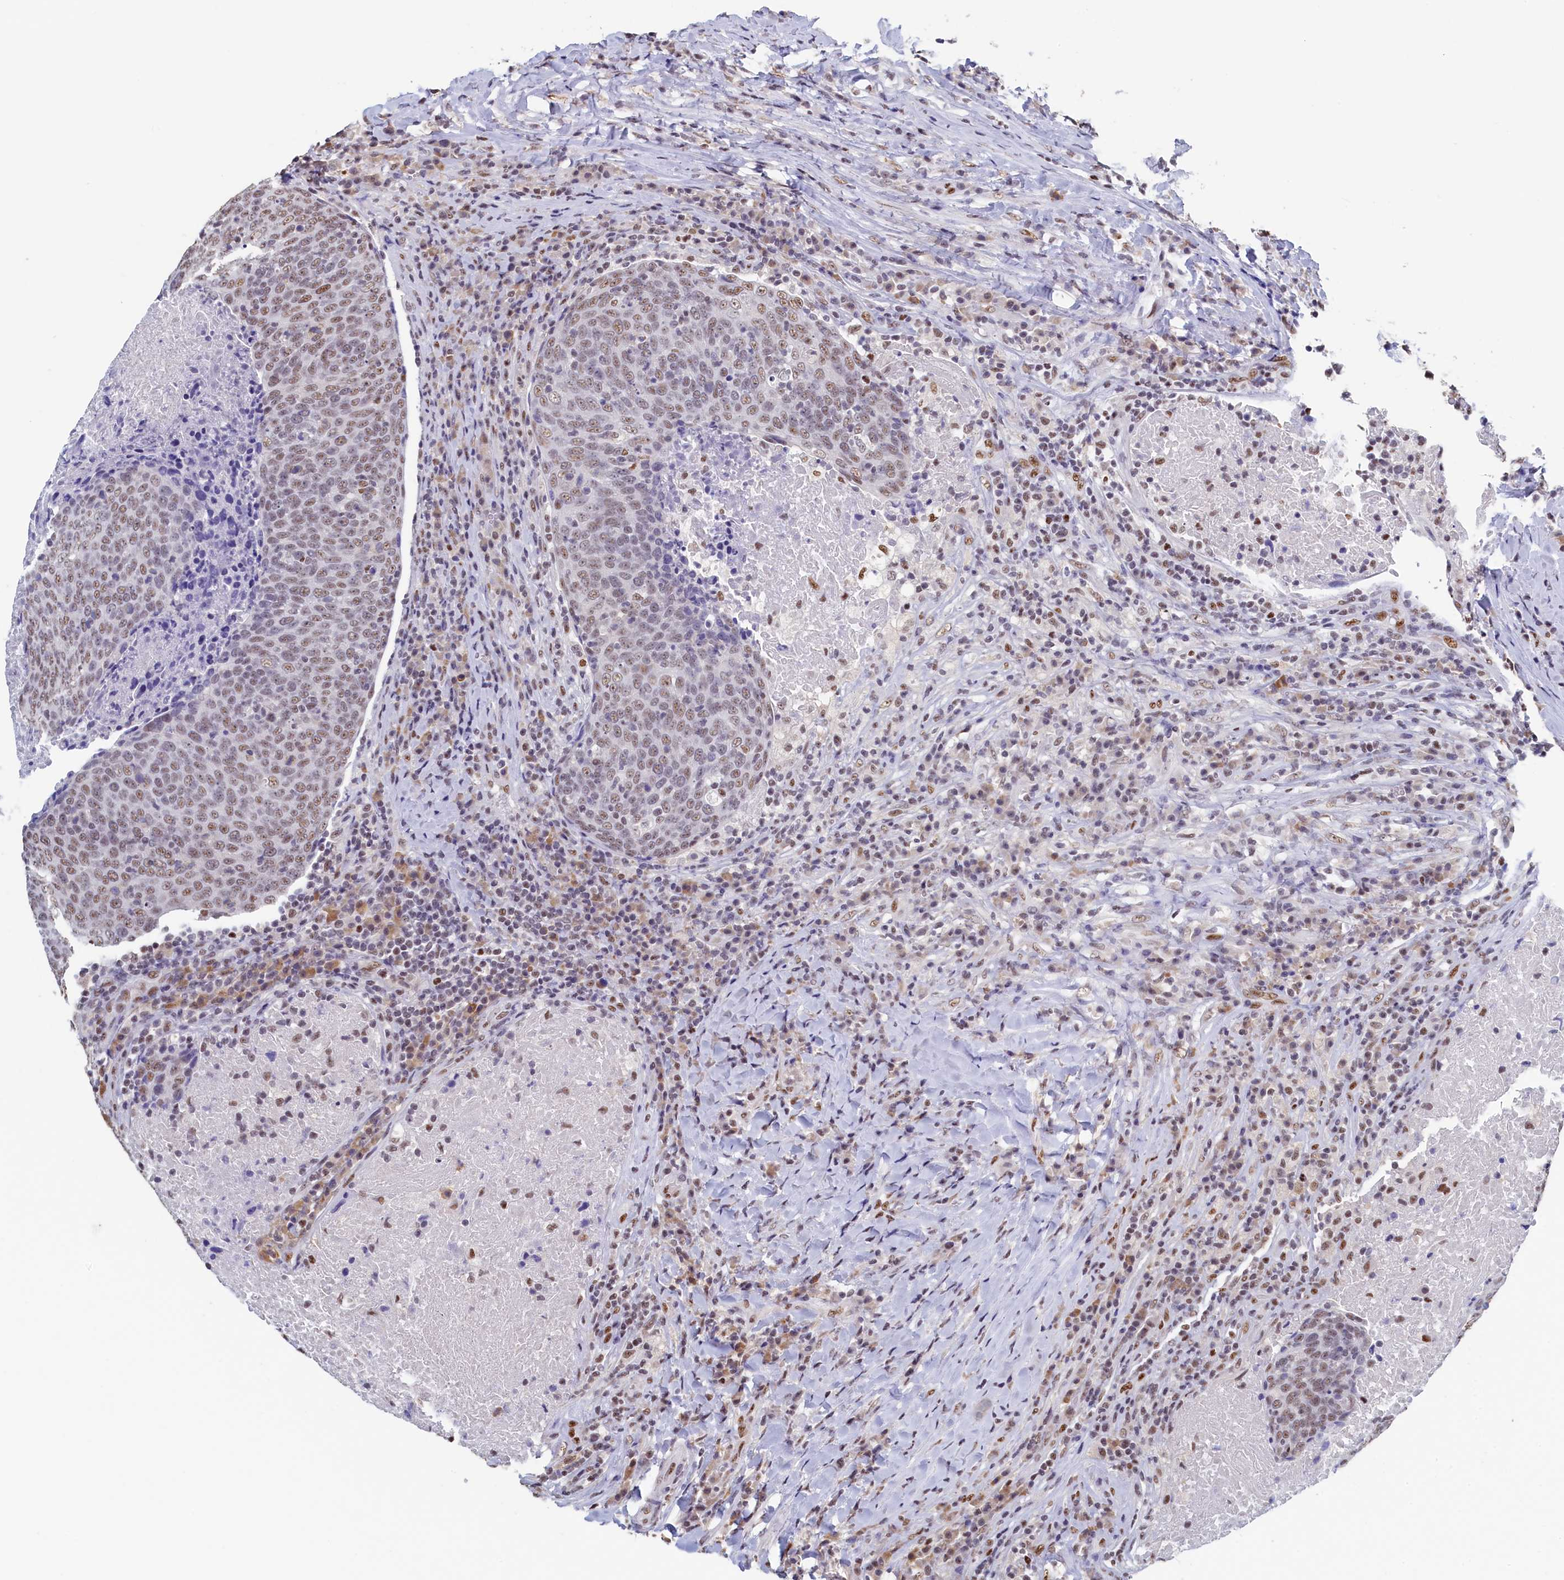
{"staining": {"intensity": "weak", "quantity": "25%-75%", "location": "nuclear"}, "tissue": "head and neck cancer", "cell_type": "Tumor cells", "image_type": "cancer", "snomed": [{"axis": "morphology", "description": "Squamous cell carcinoma, NOS"}, {"axis": "morphology", "description": "Squamous cell carcinoma, metastatic, NOS"}, {"axis": "topography", "description": "Lymph node"}, {"axis": "topography", "description": "Head-Neck"}], "caption": "Protein expression analysis of human head and neck cancer (squamous cell carcinoma) reveals weak nuclear positivity in approximately 25%-75% of tumor cells.", "gene": "MOSPD3", "patient": {"sex": "male", "age": 62}}